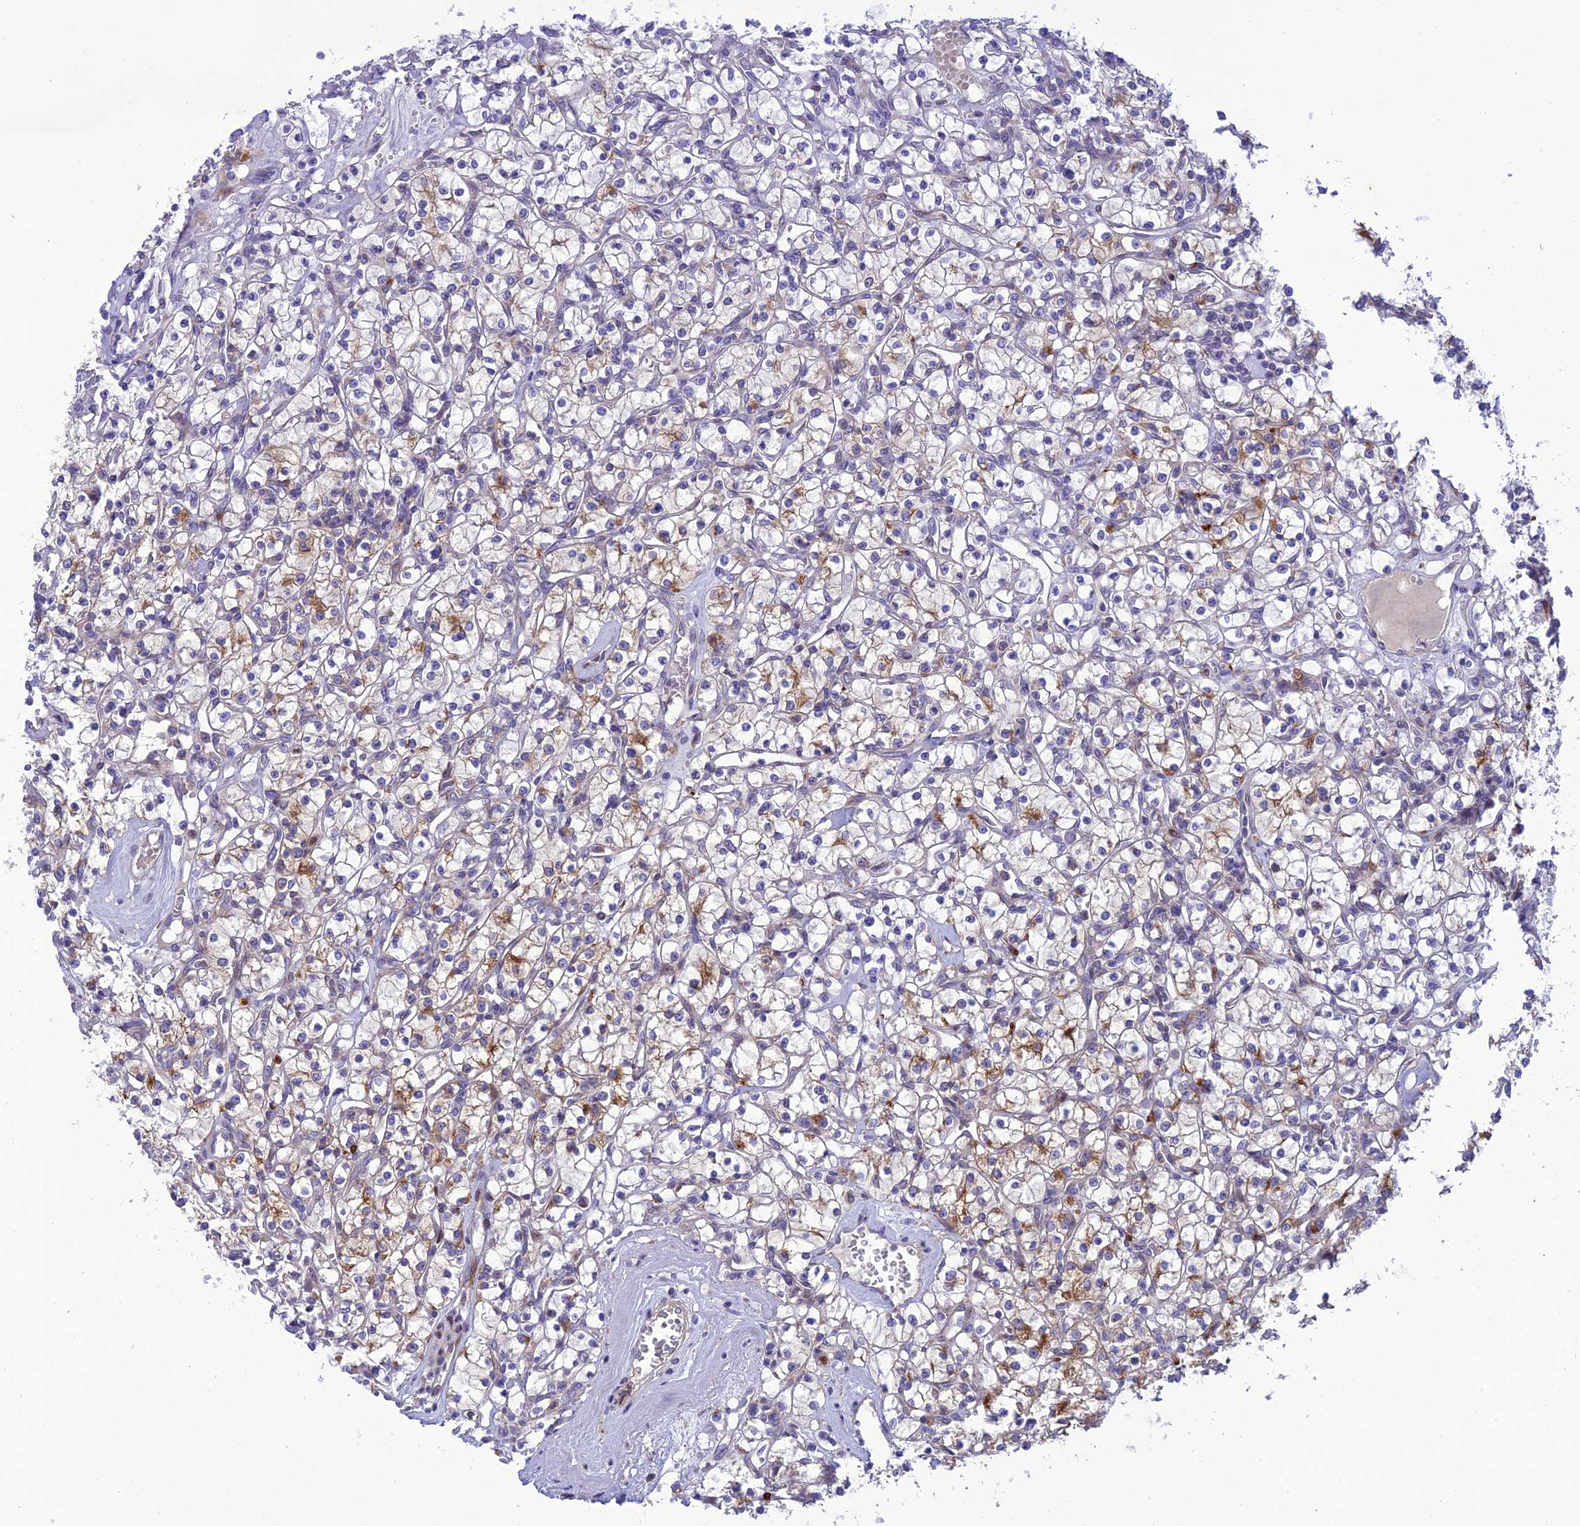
{"staining": {"intensity": "moderate", "quantity": "25%-75%", "location": "cytoplasmic/membranous"}, "tissue": "renal cancer", "cell_type": "Tumor cells", "image_type": "cancer", "snomed": [{"axis": "morphology", "description": "Adenocarcinoma, NOS"}, {"axis": "topography", "description": "Kidney"}], "caption": "Immunohistochemistry (IHC) of human adenocarcinoma (renal) shows medium levels of moderate cytoplasmic/membranous expression in approximately 25%-75% of tumor cells.", "gene": "JMY", "patient": {"sex": "female", "age": 59}}